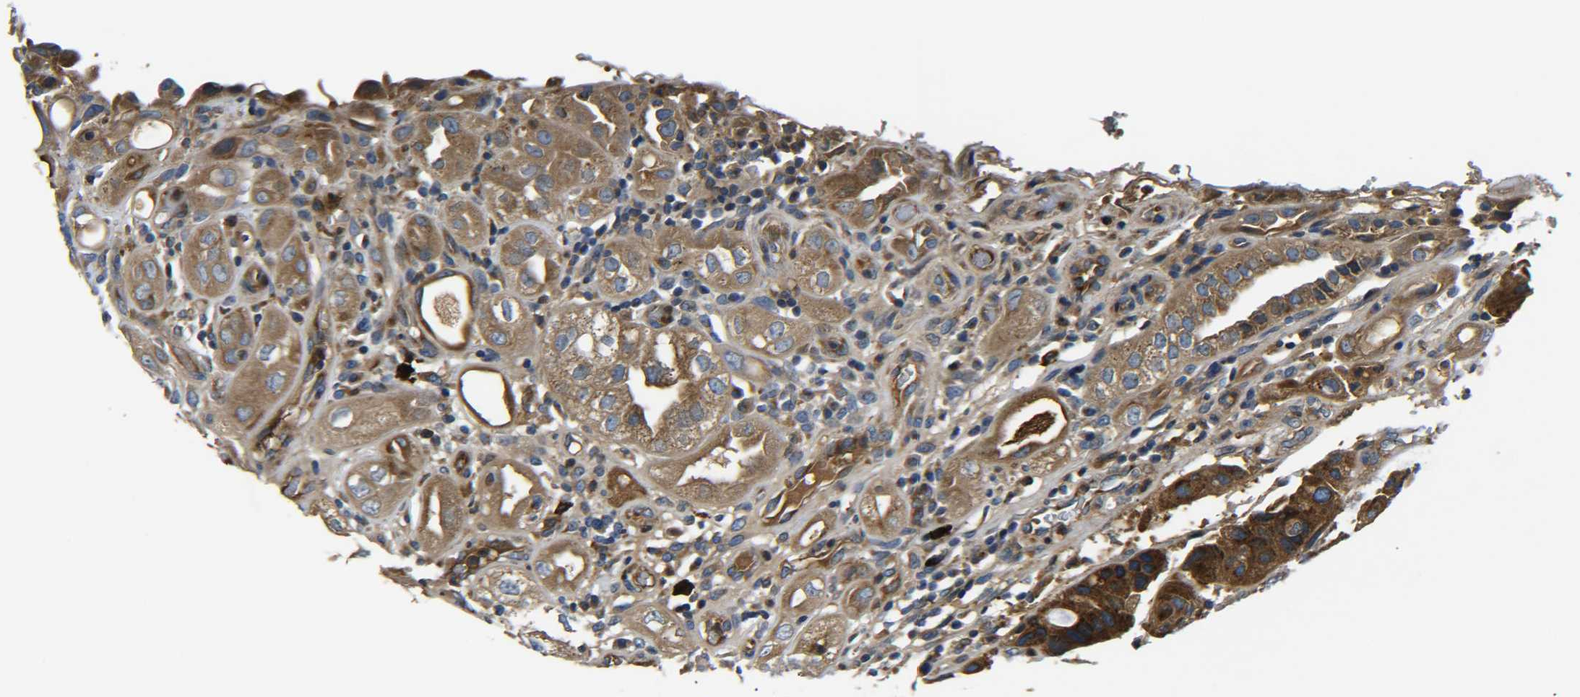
{"staining": {"intensity": "strong", "quantity": ">75%", "location": "cytoplasmic/membranous"}, "tissue": "urothelial cancer", "cell_type": "Tumor cells", "image_type": "cancer", "snomed": [{"axis": "morphology", "description": "Urothelial carcinoma, High grade"}, {"axis": "topography", "description": "Urinary bladder"}], "caption": "This histopathology image reveals immunohistochemistry staining of human urothelial cancer, with high strong cytoplasmic/membranous staining in approximately >75% of tumor cells.", "gene": "RAB1B", "patient": {"sex": "female", "age": 64}}